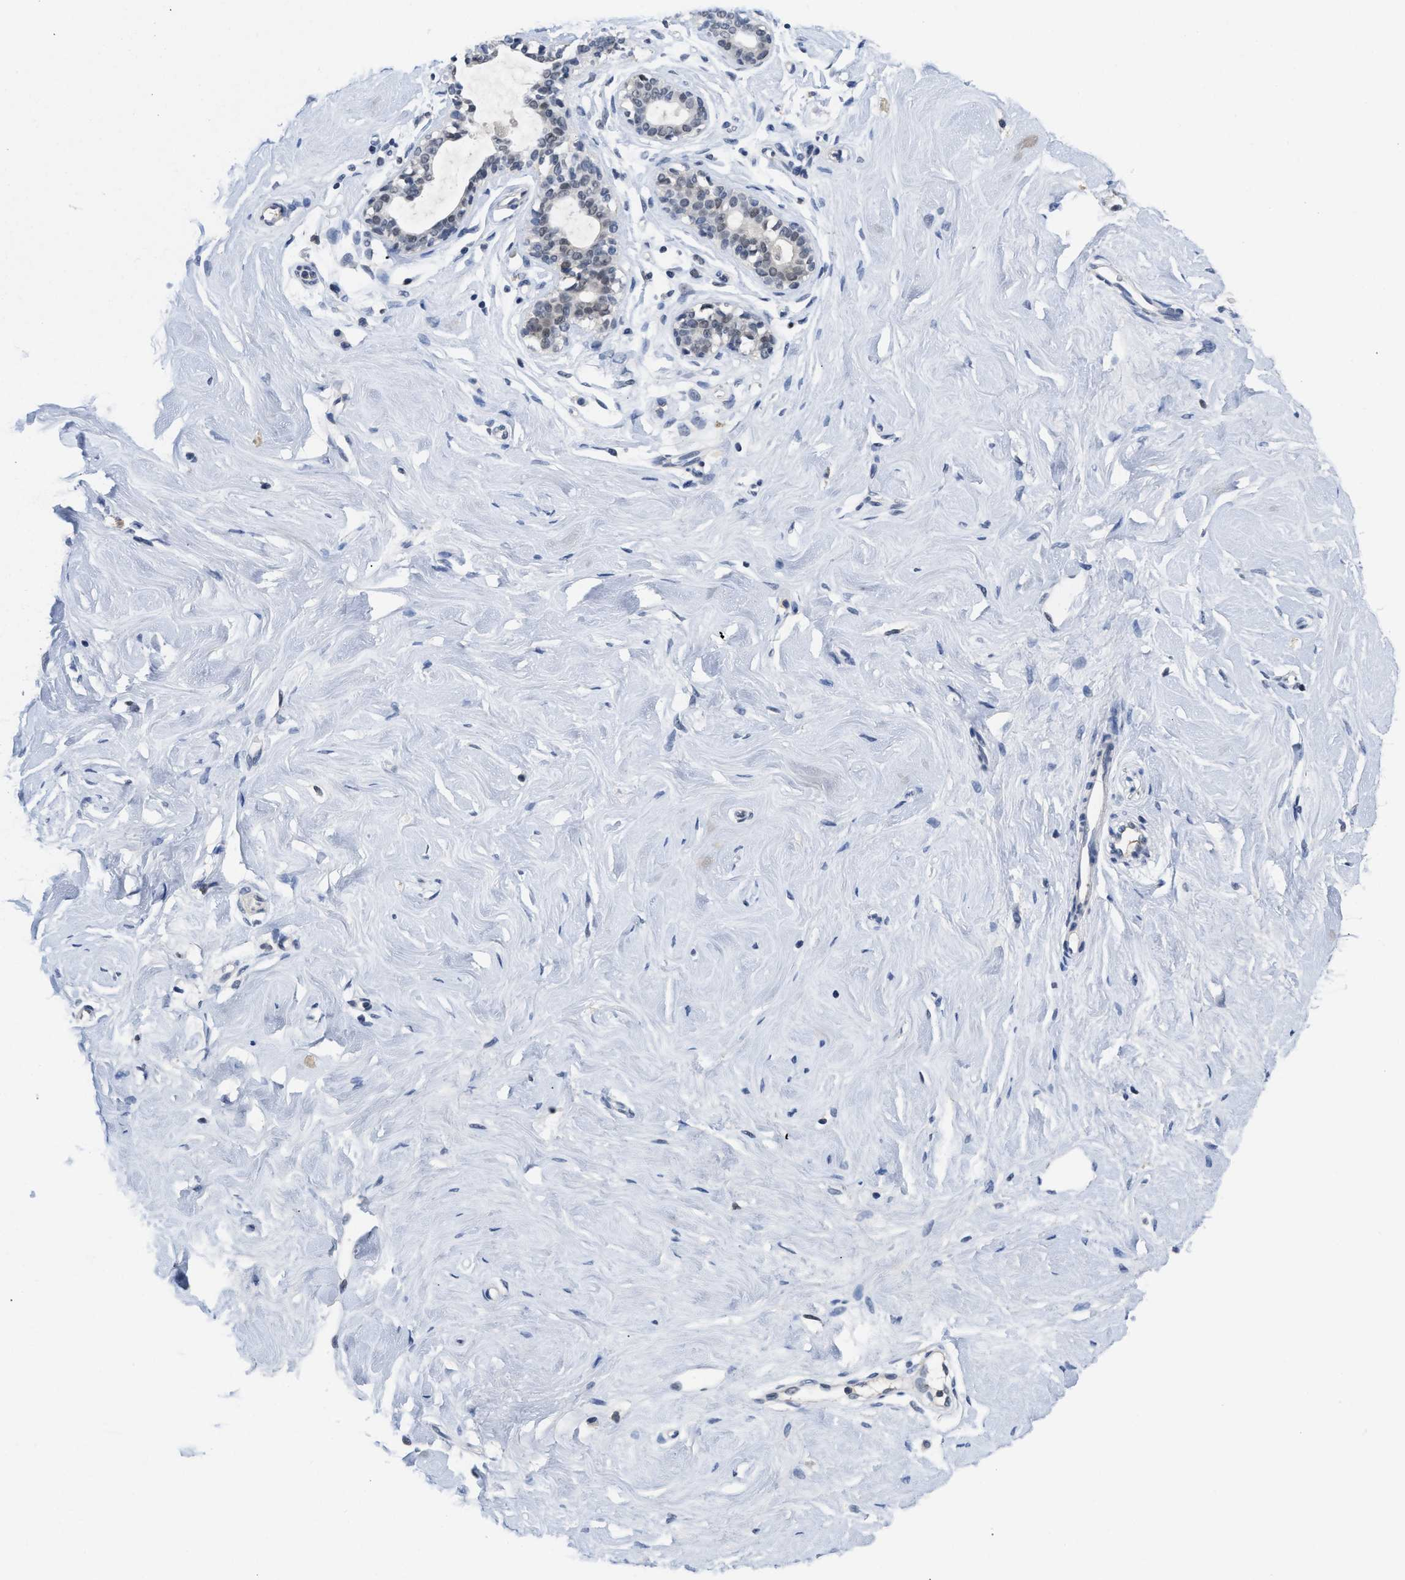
{"staining": {"intensity": "negative", "quantity": "none", "location": "none"}, "tissue": "breast", "cell_type": "Adipocytes", "image_type": "normal", "snomed": [{"axis": "morphology", "description": "Normal tissue, NOS"}, {"axis": "topography", "description": "Breast"}], "caption": "IHC of unremarkable breast demonstrates no expression in adipocytes.", "gene": "GGNBP2", "patient": {"sex": "female", "age": 23}}